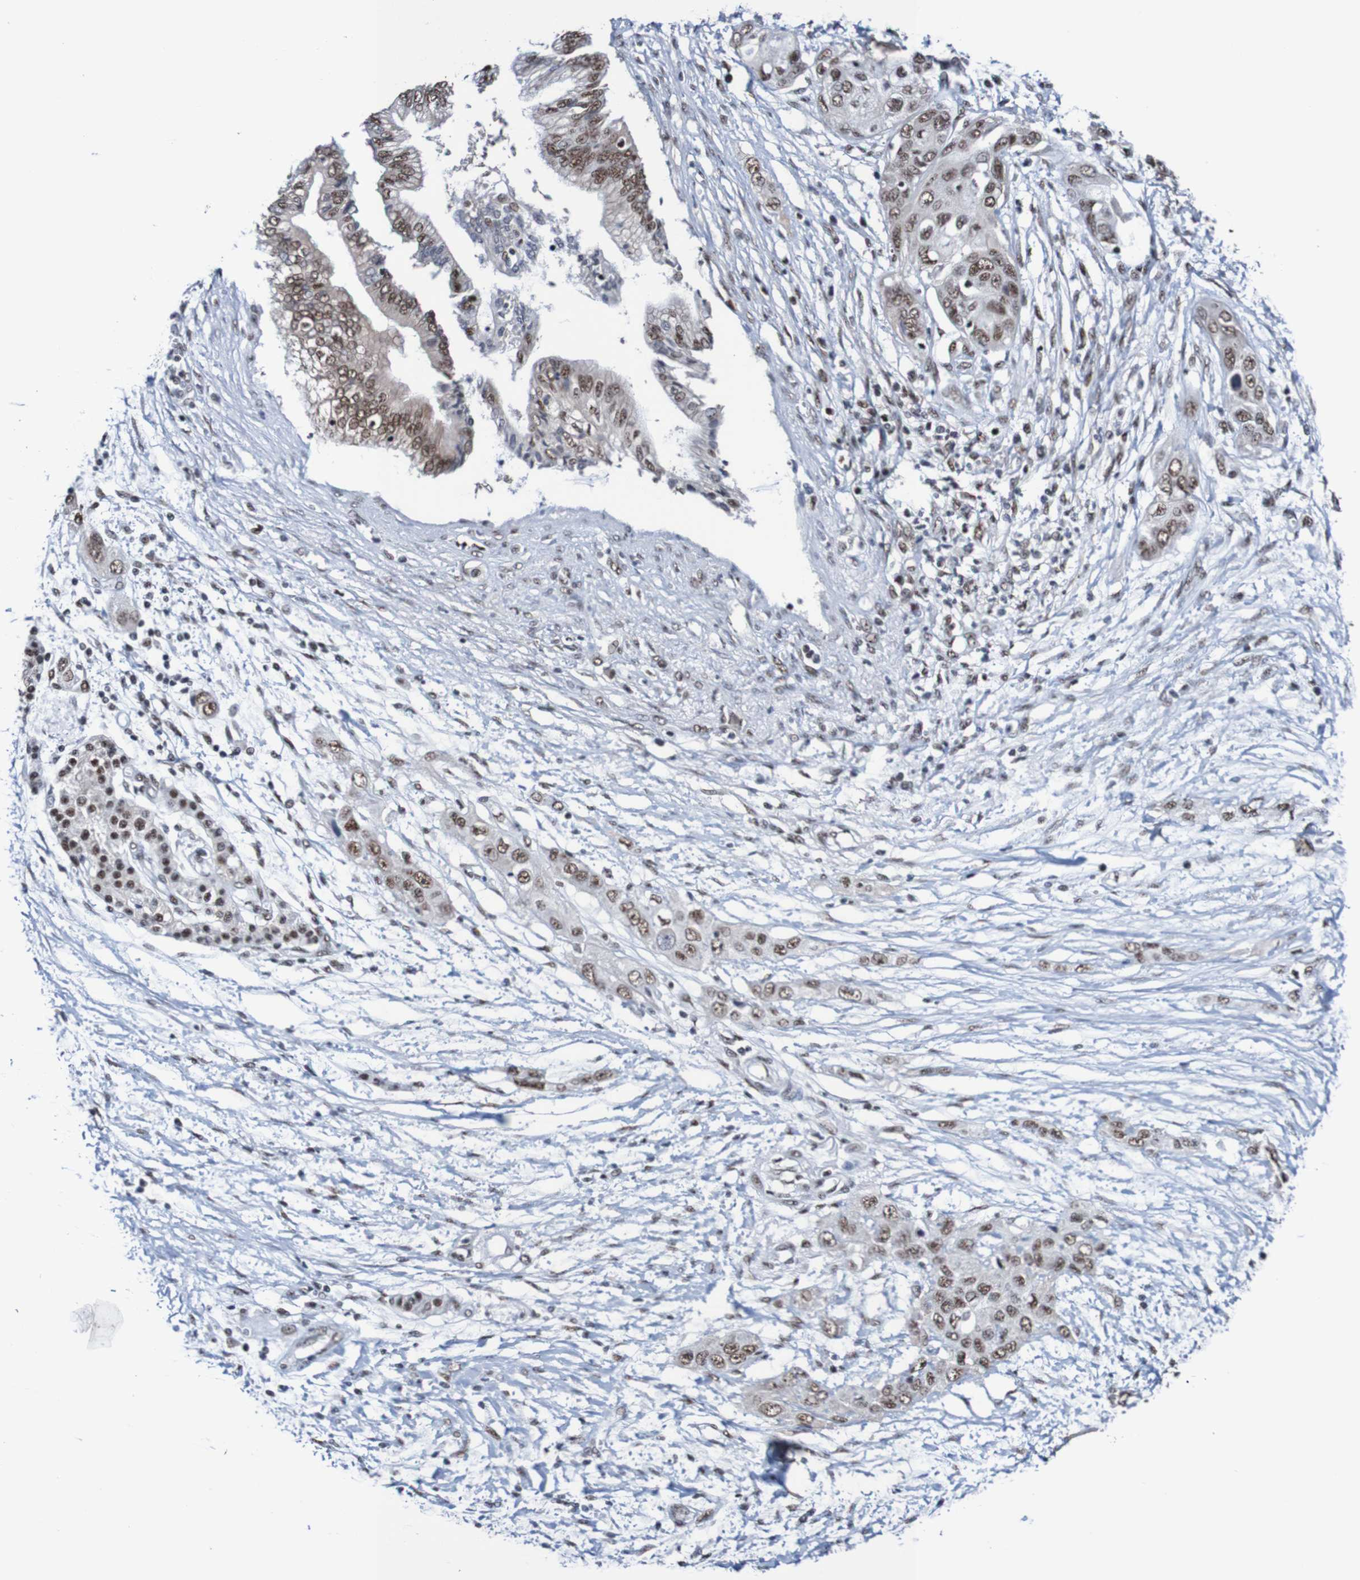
{"staining": {"intensity": "moderate", "quantity": "25%-75%", "location": "nuclear"}, "tissue": "pancreatic cancer", "cell_type": "Tumor cells", "image_type": "cancer", "snomed": [{"axis": "morphology", "description": "Adenocarcinoma, NOS"}, {"axis": "topography", "description": "Pancreas"}], "caption": "A high-resolution histopathology image shows immunohistochemistry staining of adenocarcinoma (pancreatic), which displays moderate nuclear positivity in approximately 25%-75% of tumor cells. (Brightfield microscopy of DAB IHC at high magnification).", "gene": "CDC5L", "patient": {"sex": "female", "age": 70}}